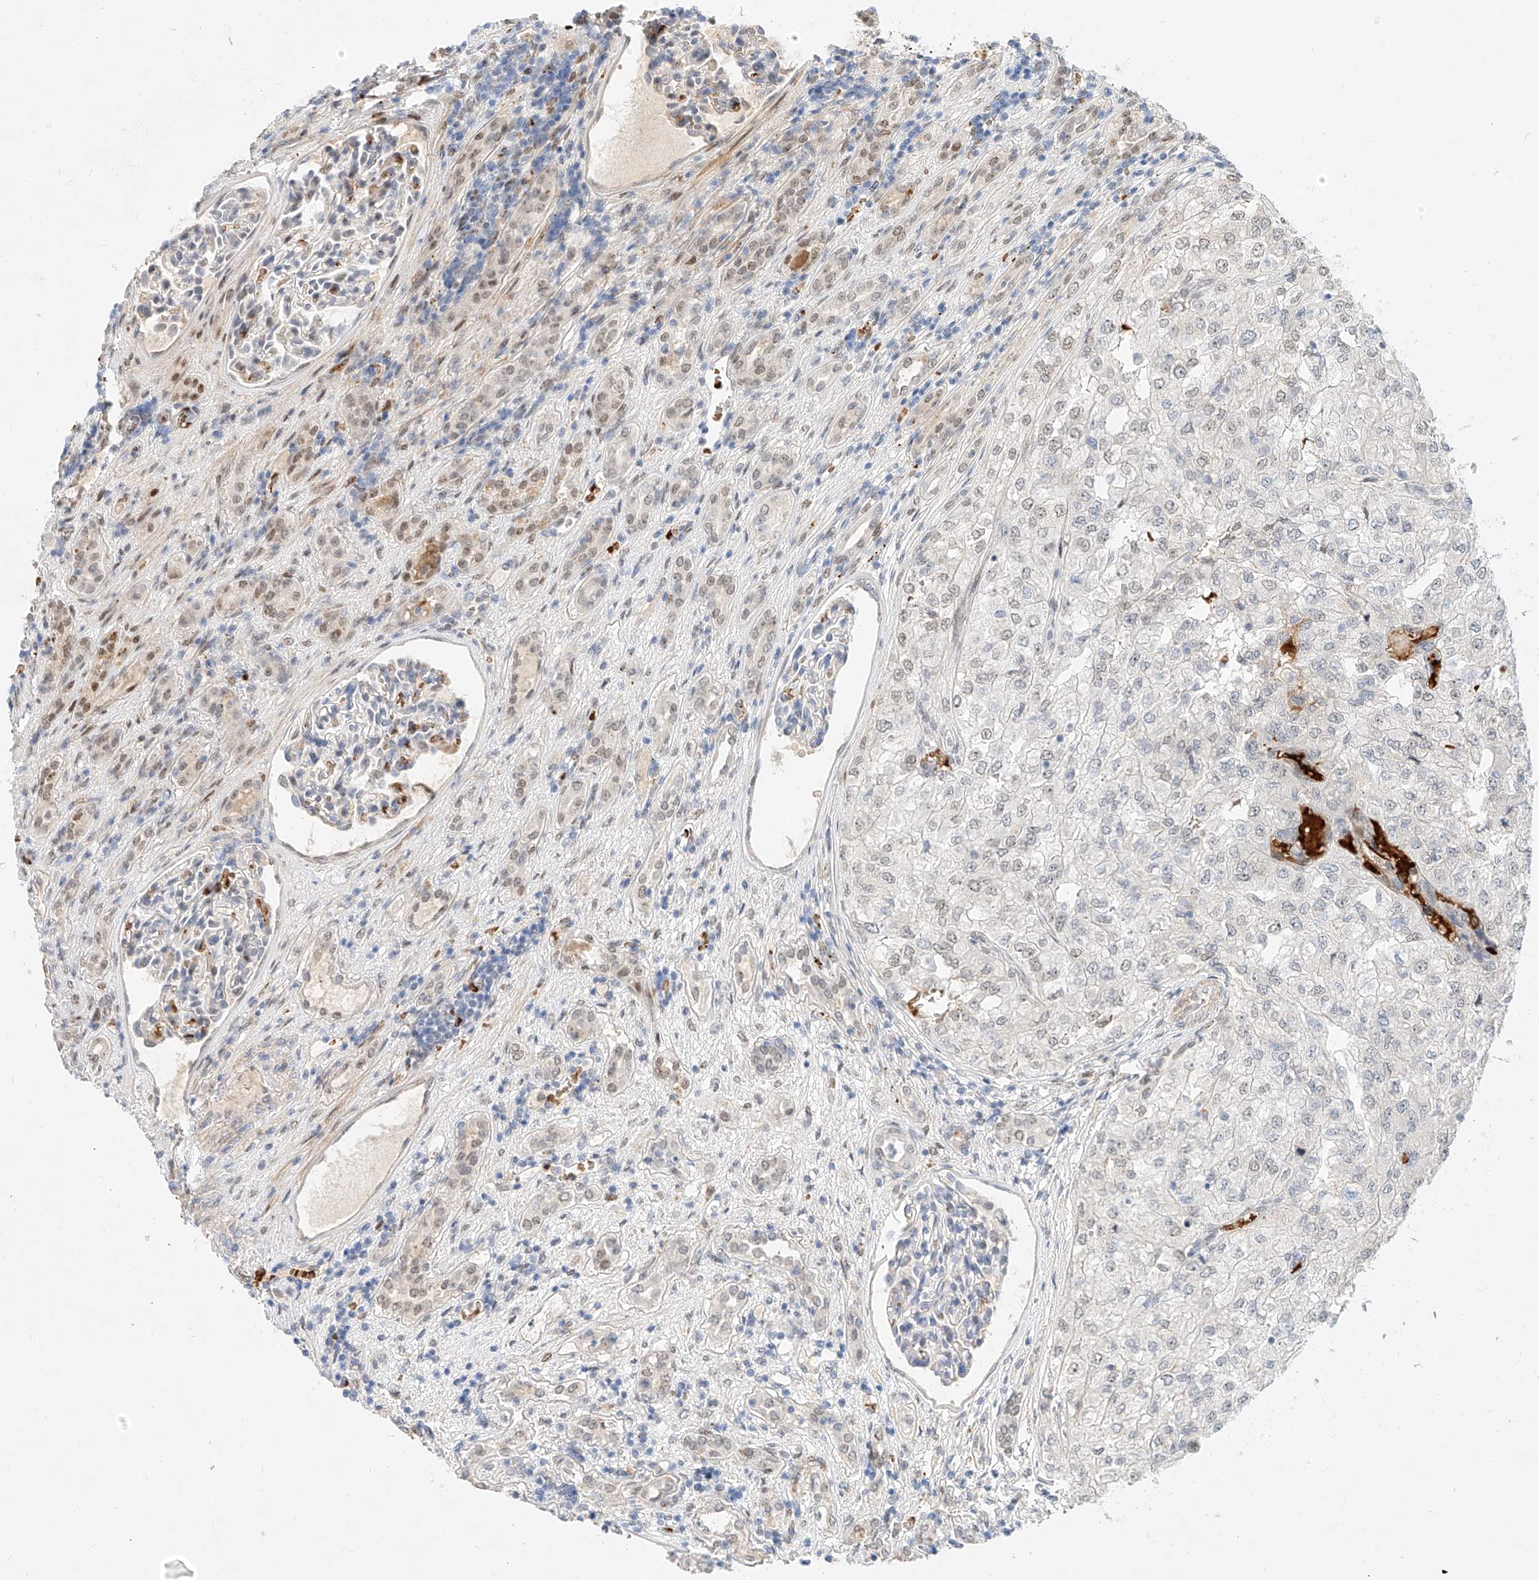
{"staining": {"intensity": "negative", "quantity": "none", "location": "none"}, "tissue": "renal cancer", "cell_type": "Tumor cells", "image_type": "cancer", "snomed": [{"axis": "morphology", "description": "Adenocarcinoma, NOS"}, {"axis": "topography", "description": "Kidney"}], "caption": "DAB (3,3'-diaminobenzidine) immunohistochemical staining of human renal cancer reveals no significant expression in tumor cells. (DAB immunohistochemistry (IHC), high magnification).", "gene": "CBX8", "patient": {"sex": "female", "age": 54}}